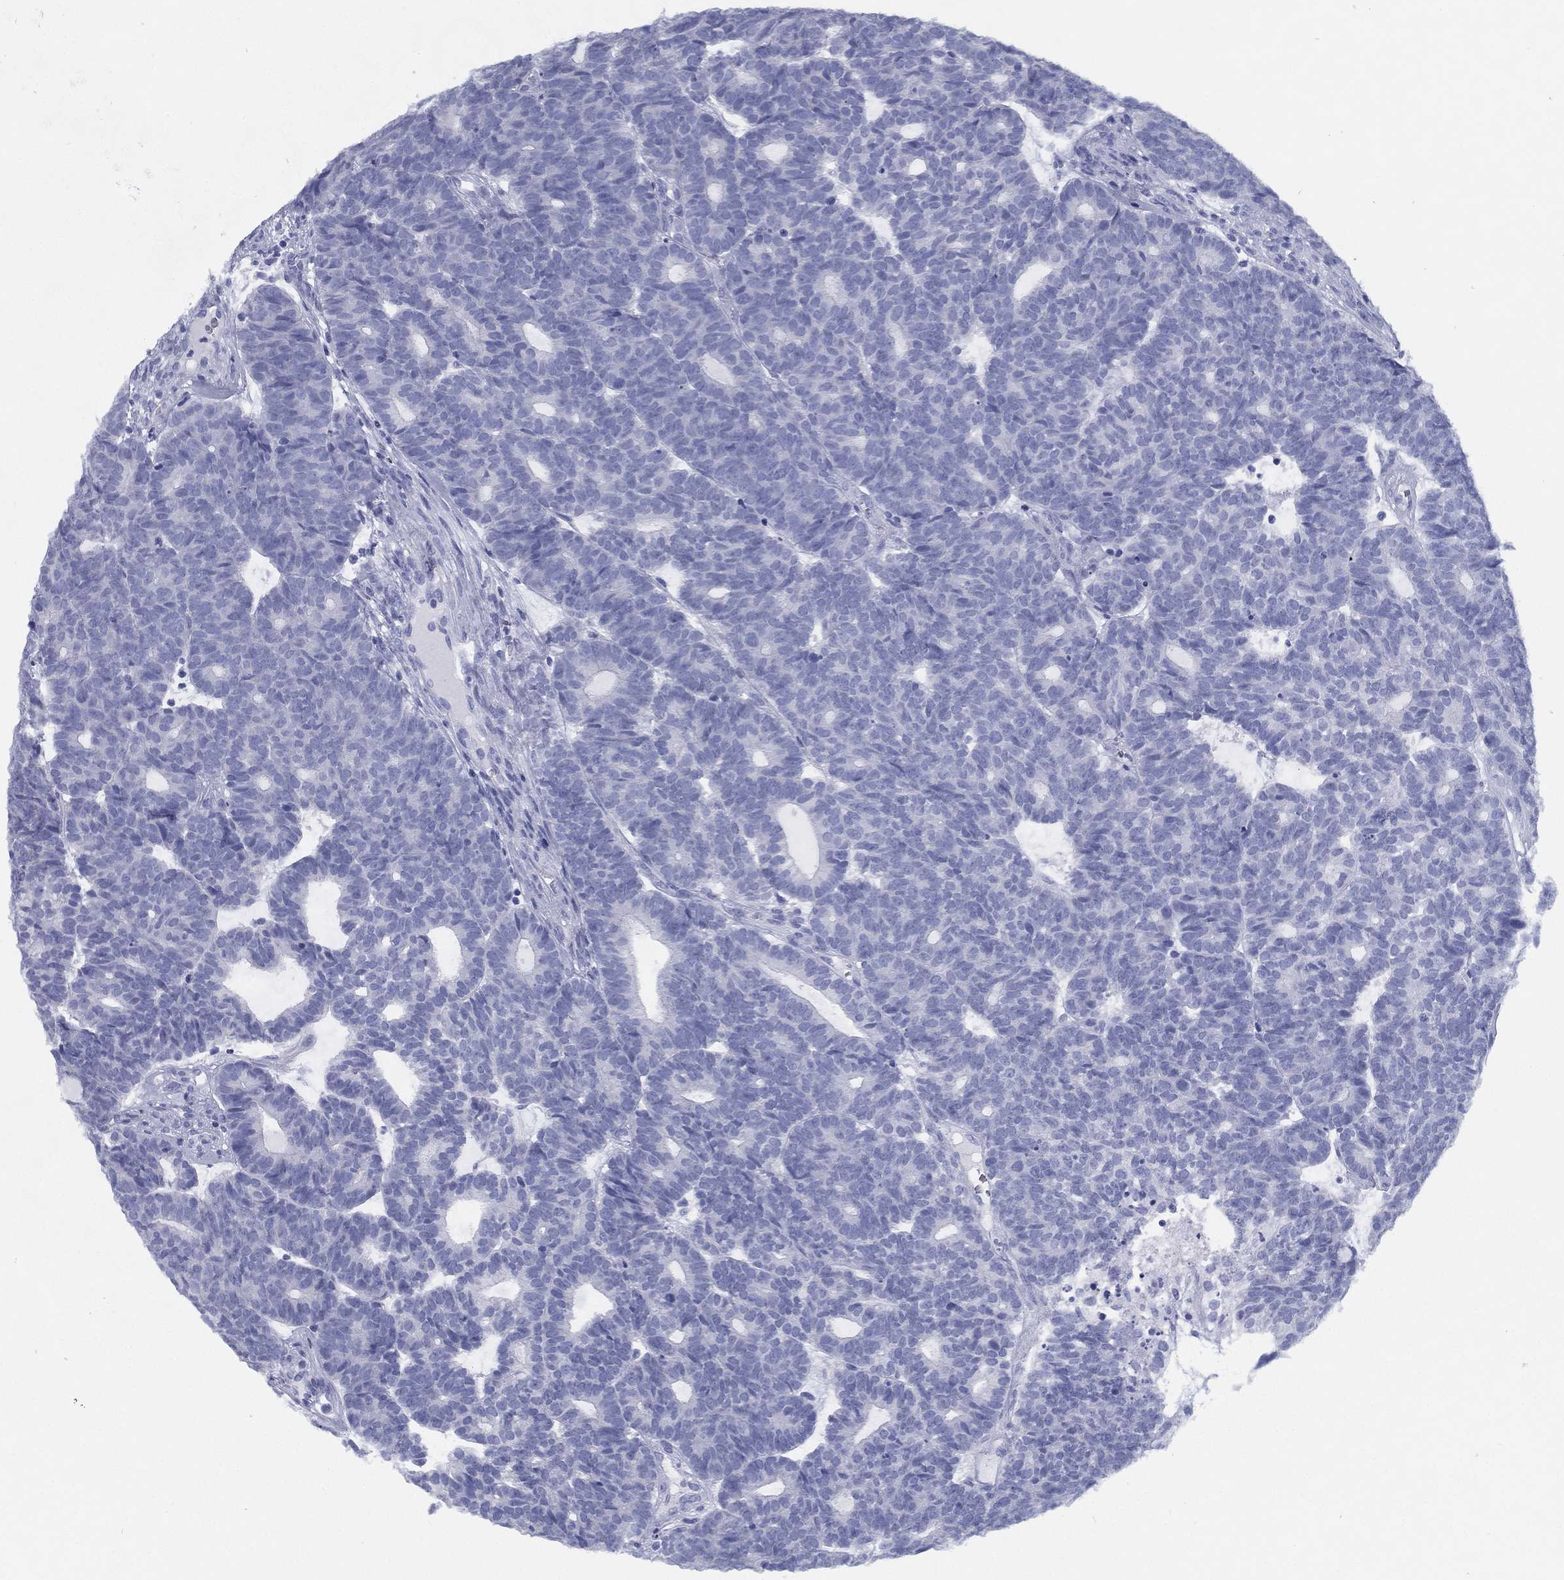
{"staining": {"intensity": "negative", "quantity": "none", "location": "none"}, "tissue": "head and neck cancer", "cell_type": "Tumor cells", "image_type": "cancer", "snomed": [{"axis": "morphology", "description": "Adenocarcinoma, NOS"}, {"axis": "topography", "description": "Head-Neck"}], "caption": "The photomicrograph exhibits no significant staining in tumor cells of adenocarcinoma (head and neck).", "gene": "TMEM252", "patient": {"sex": "female", "age": 81}}